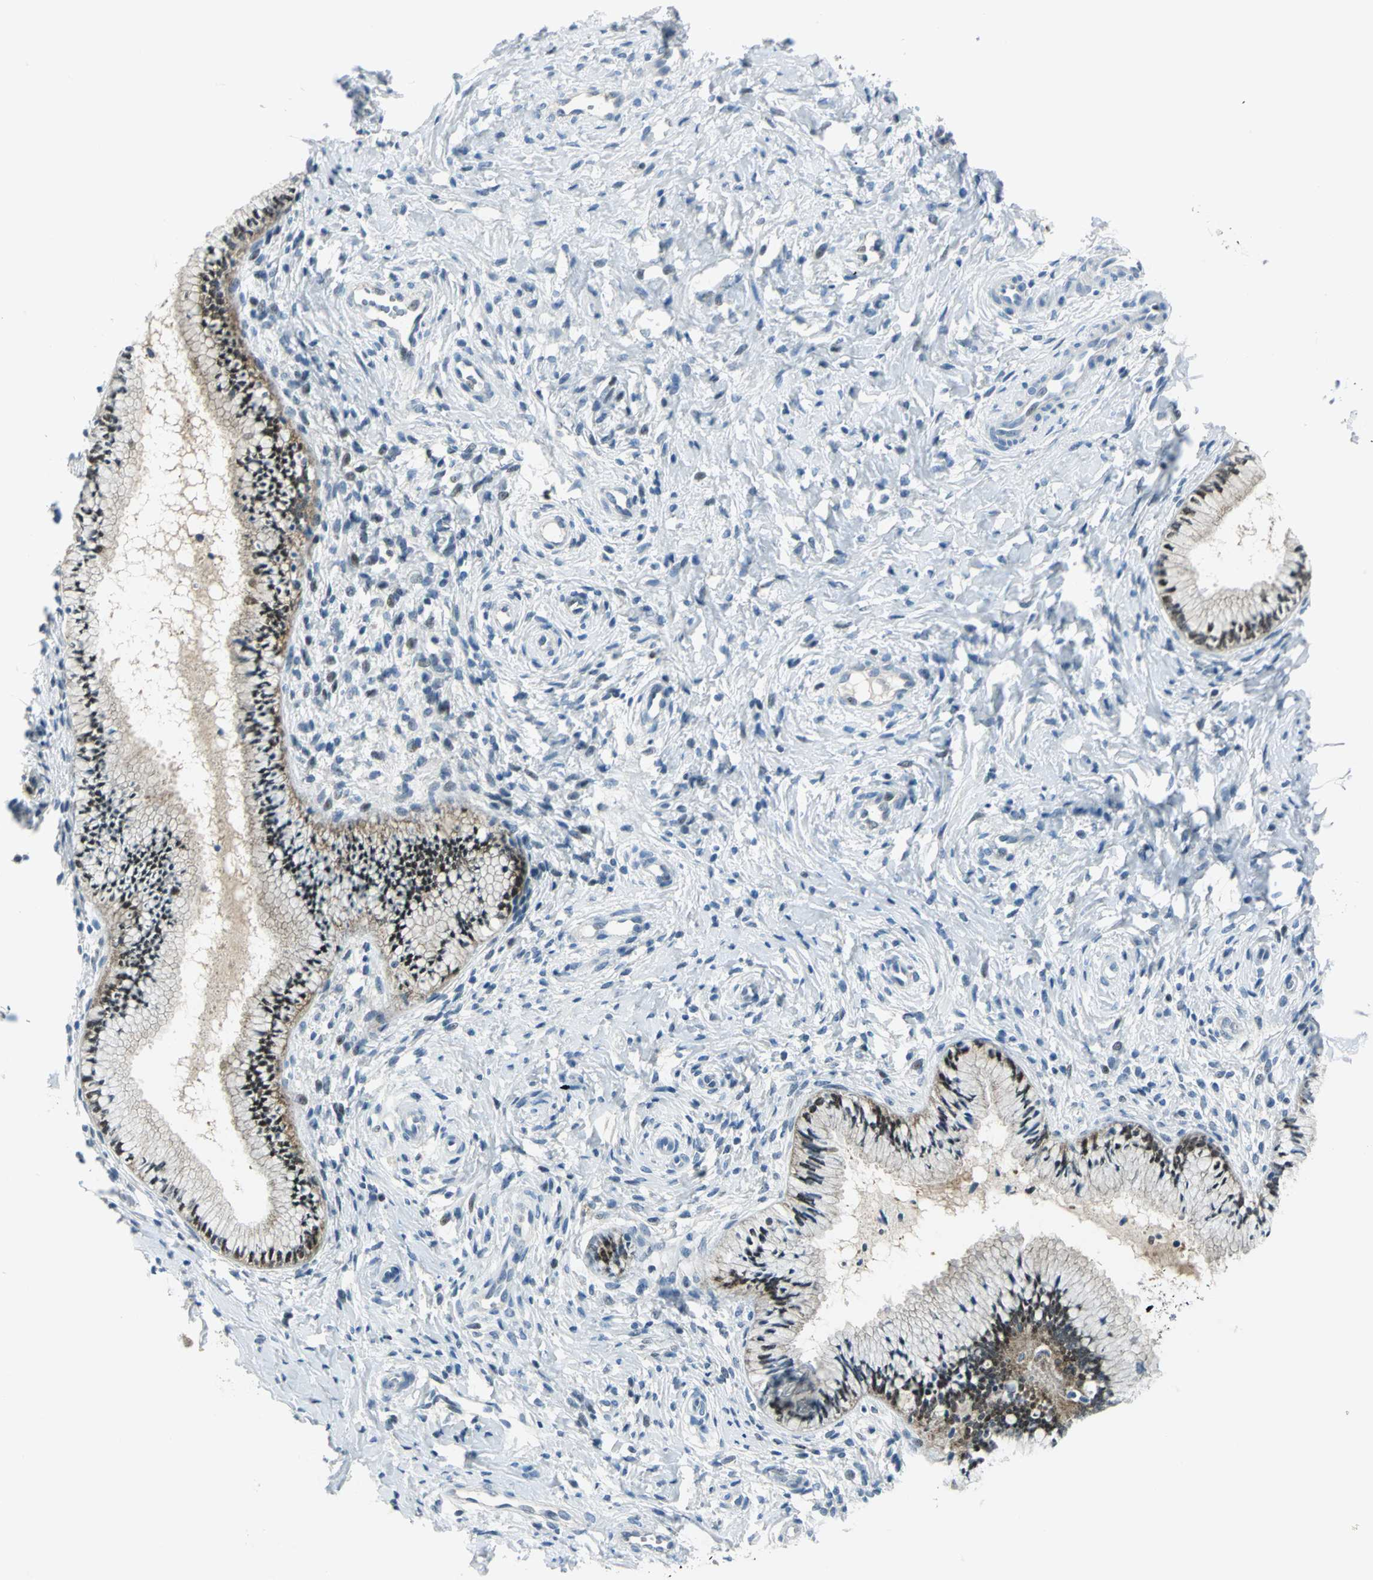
{"staining": {"intensity": "moderate", "quantity": ">75%", "location": "cytoplasmic/membranous,nuclear"}, "tissue": "cervix", "cell_type": "Glandular cells", "image_type": "normal", "snomed": [{"axis": "morphology", "description": "Normal tissue, NOS"}, {"axis": "topography", "description": "Cervix"}], "caption": "Approximately >75% of glandular cells in normal human cervix exhibit moderate cytoplasmic/membranous,nuclear protein positivity as visualized by brown immunohistochemical staining.", "gene": "AKR1A1", "patient": {"sex": "female", "age": 46}}